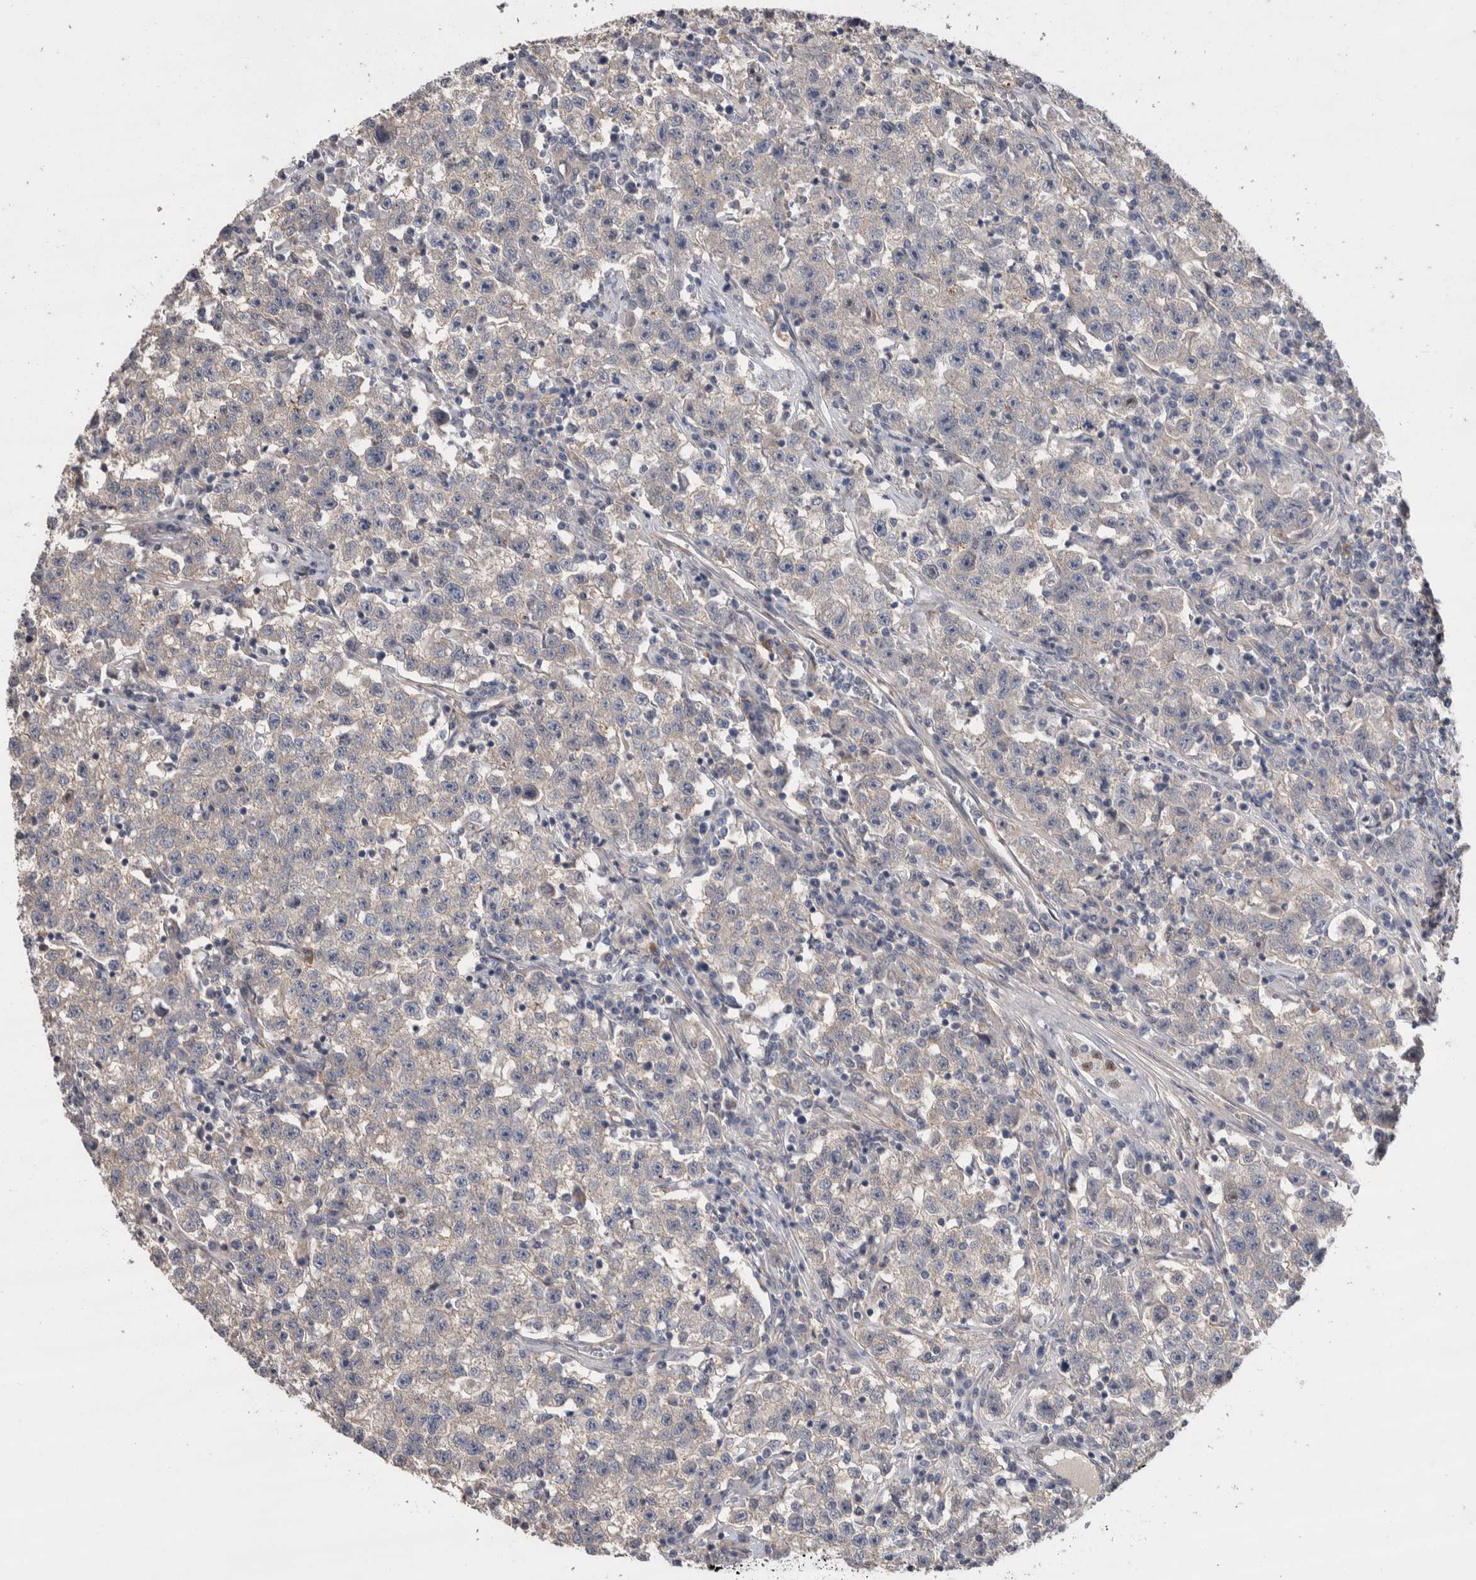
{"staining": {"intensity": "negative", "quantity": "none", "location": "none"}, "tissue": "testis cancer", "cell_type": "Tumor cells", "image_type": "cancer", "snomed": [{"axis": "morphology", "description": "Seminoma, NOS"}, {"axis": "topography", "description": "Testis"}], "caption": "The IHC histopathology image has no significant expression in tumor cells of testis seminoma tissue.", "gene": "GCNA", "patient": {"sex": "male", "age": 22}}